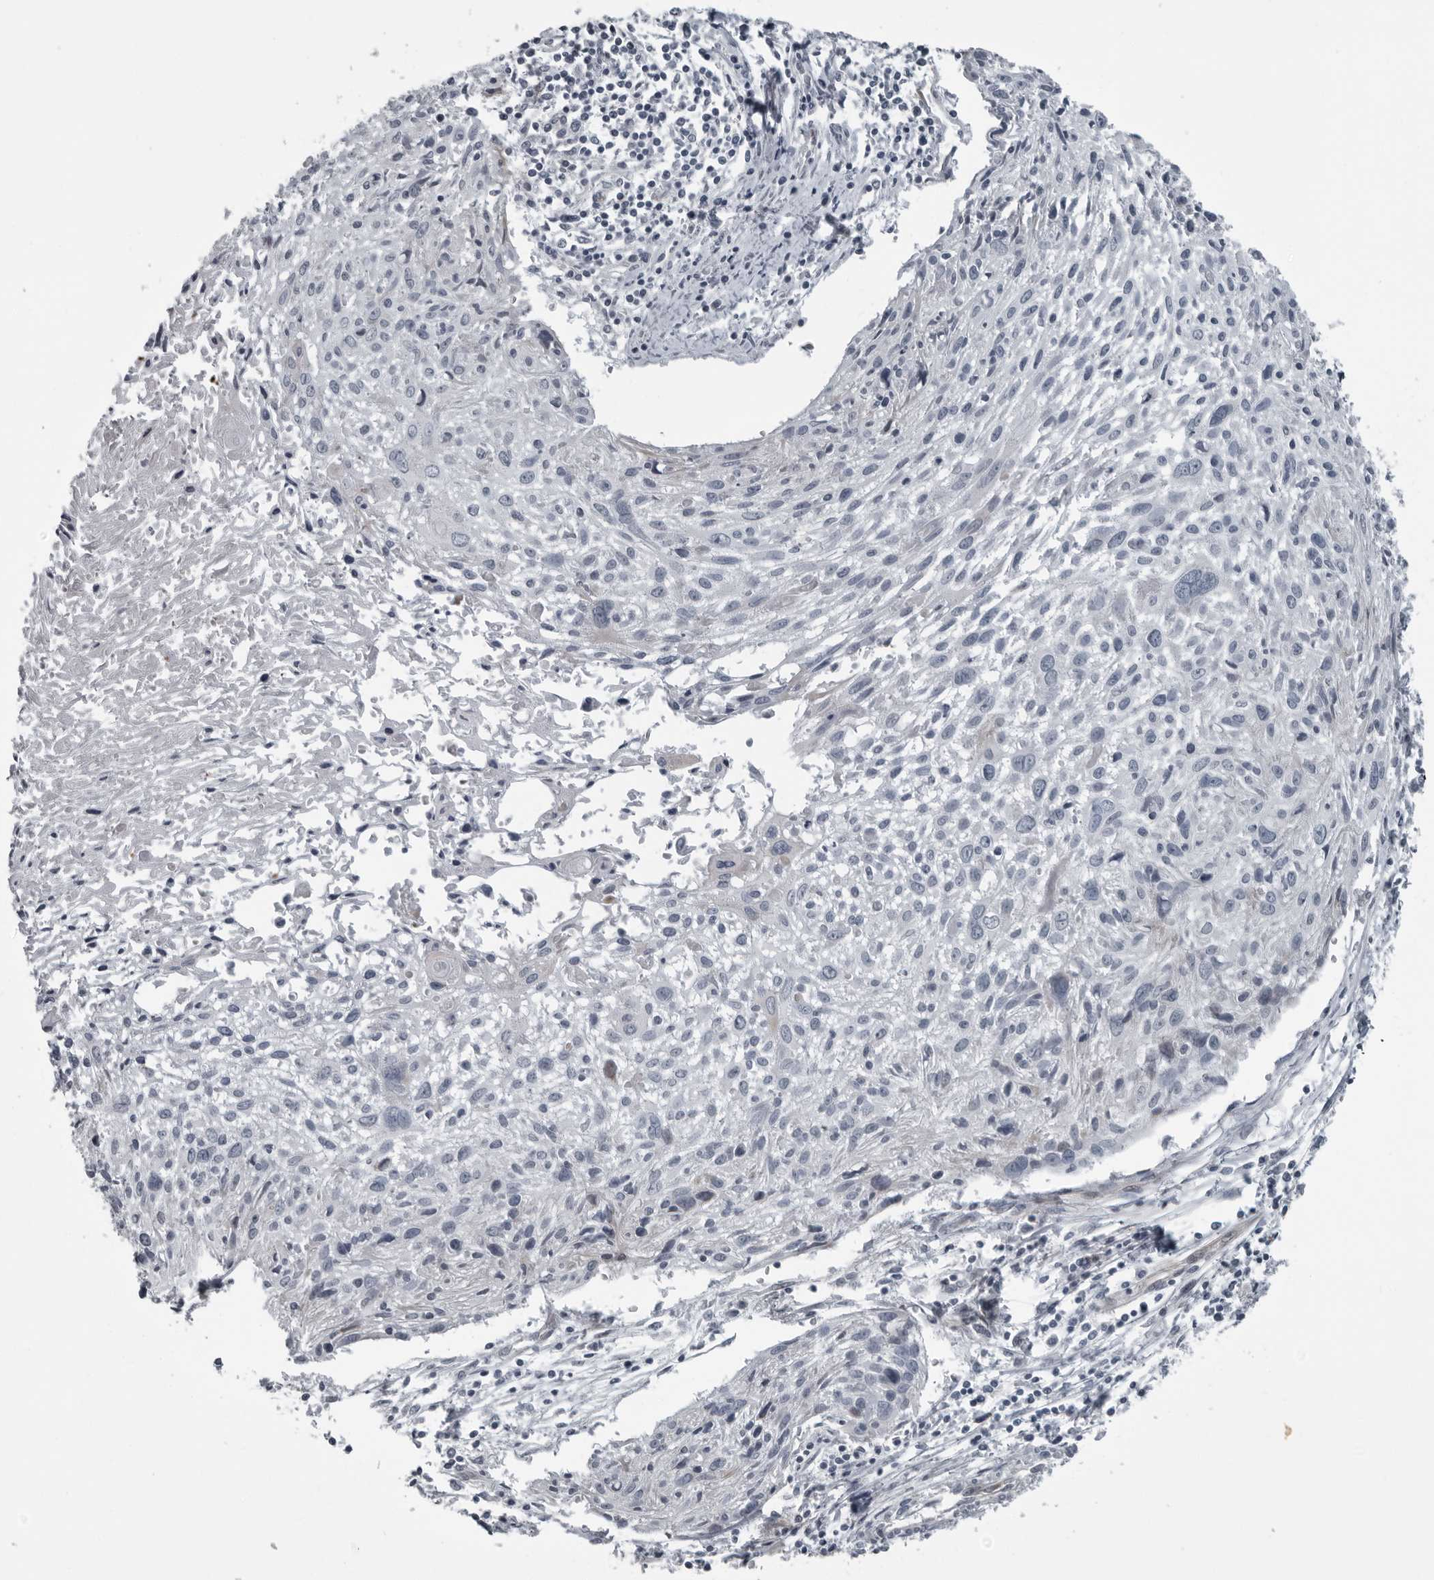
{"staining": {"intensity": "negative", "quantity": "none", "location": "none"}, "tissue": "cervical cancer", "cell_type": "Tumor cells", "image_type": "cancer", "snomed": [{"axis": "morphology", "description": "Squamous cell carcinoma, NOS"}, {"axis": "topography", "description": "Cervix"}], "caption": "IHC photomicrograph of neoplastic tissue: squamous cell carcinoma (cervical) stained with DAB shows no significant protein positivity in tumor cells.", "gene": "FAM102B", "patient": {"sex": "female", "age": 51}}